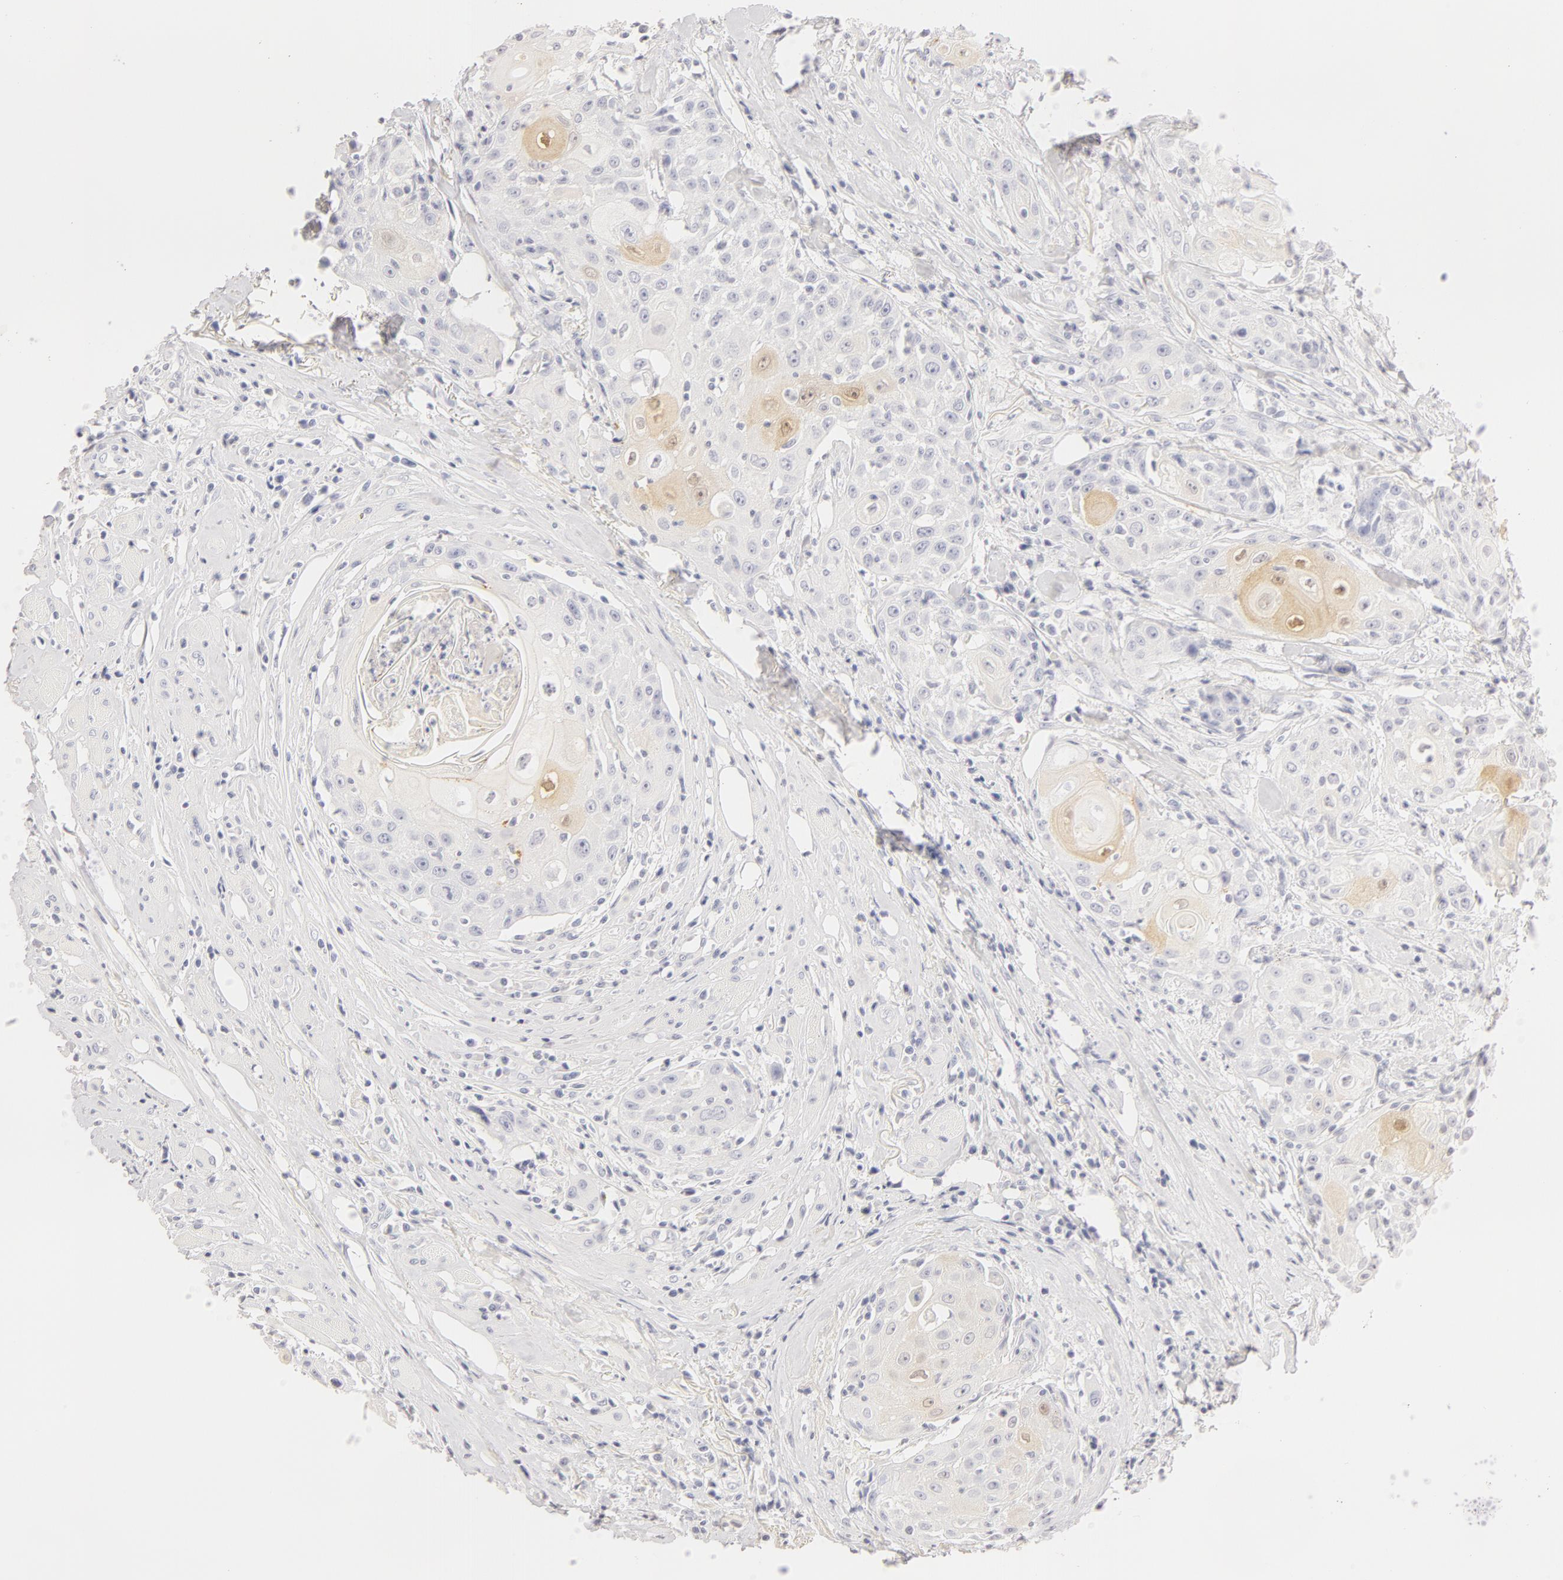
{"staining": {"intensity": "moderate", "quantity": "<25%", "location": "cytoplasmic/membranous,nuclear"}, "tissue": "head and neck cancer", "cell_type": "Tumor cells", "image_type": "cancer", "snomed": [{"axis": "morphology", "description": "Squamous cell carcinoma, NOS"}, {"axis": "topography", "description": "Oral tissue"}, {"axis": "topography", "description": "Head-Neck"}], "caption": "Human head and neck cancer stained for a protein (brown) reveals moderate cytoplasmic/membranous and nuclear positive positivity in approximately <25% of tumor cells.", "gene": "LGALS7B", "patient": {"sex": "female", "age": 82}}